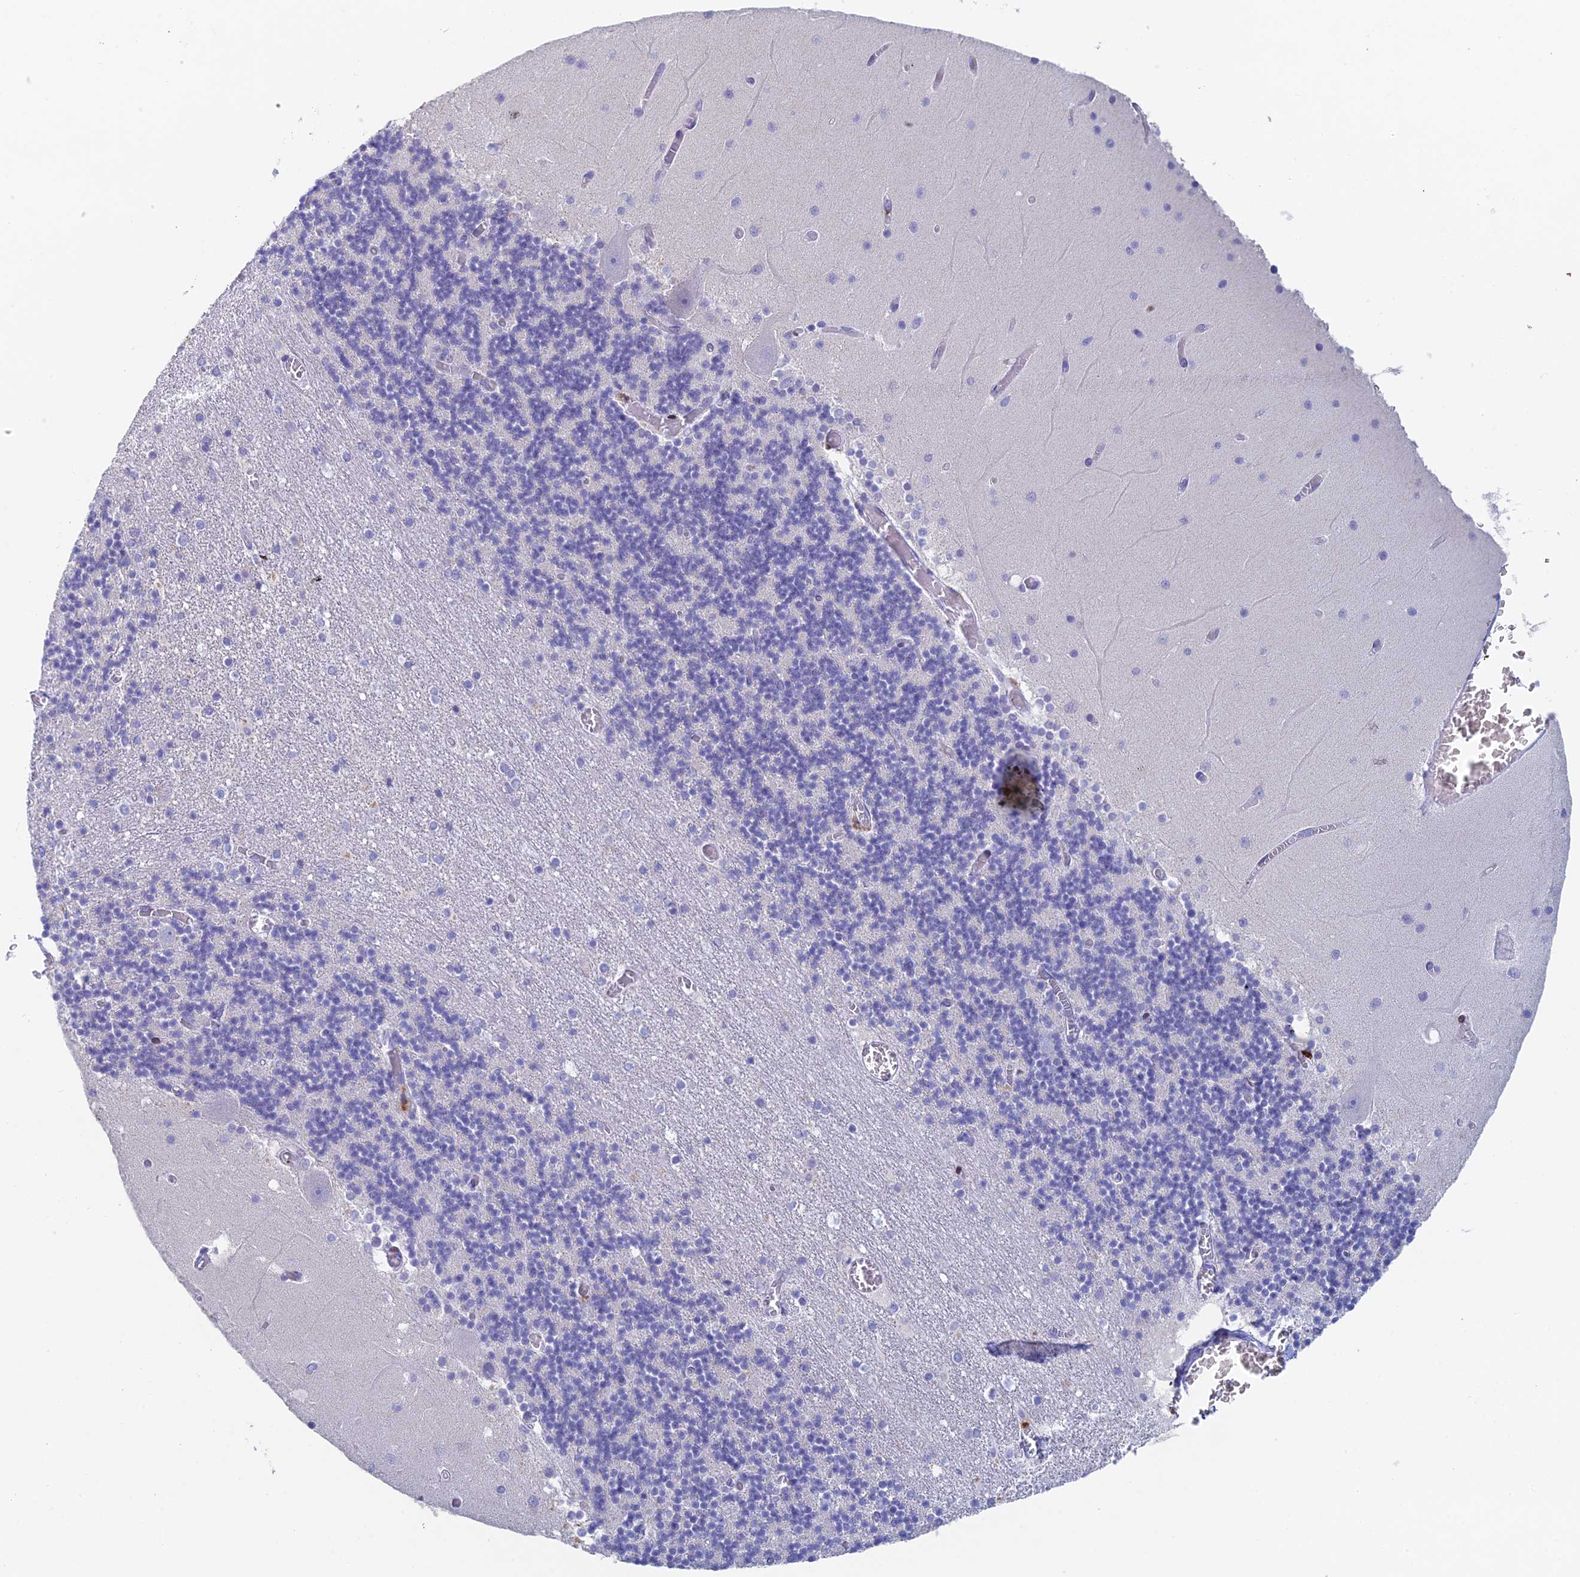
{"staining": {"intensity": "negative", "quantity": "none", "location": "none"}, "tissue": "cerebellum", "cell_type": "Cells in granular layer", "image_type": "normal", "snomed": [{"axis": "morphology", "description": "Normal tissue, NOS"}, {"axis": "topography", "description": "Cerebellum"}], "caption": "Immunohistochemistry (IHC) of normal human cerebellum exhibits no expression in cells in granular layer.", "gene": "REXO5", "patient": {"sex": "female", "age": 28}}